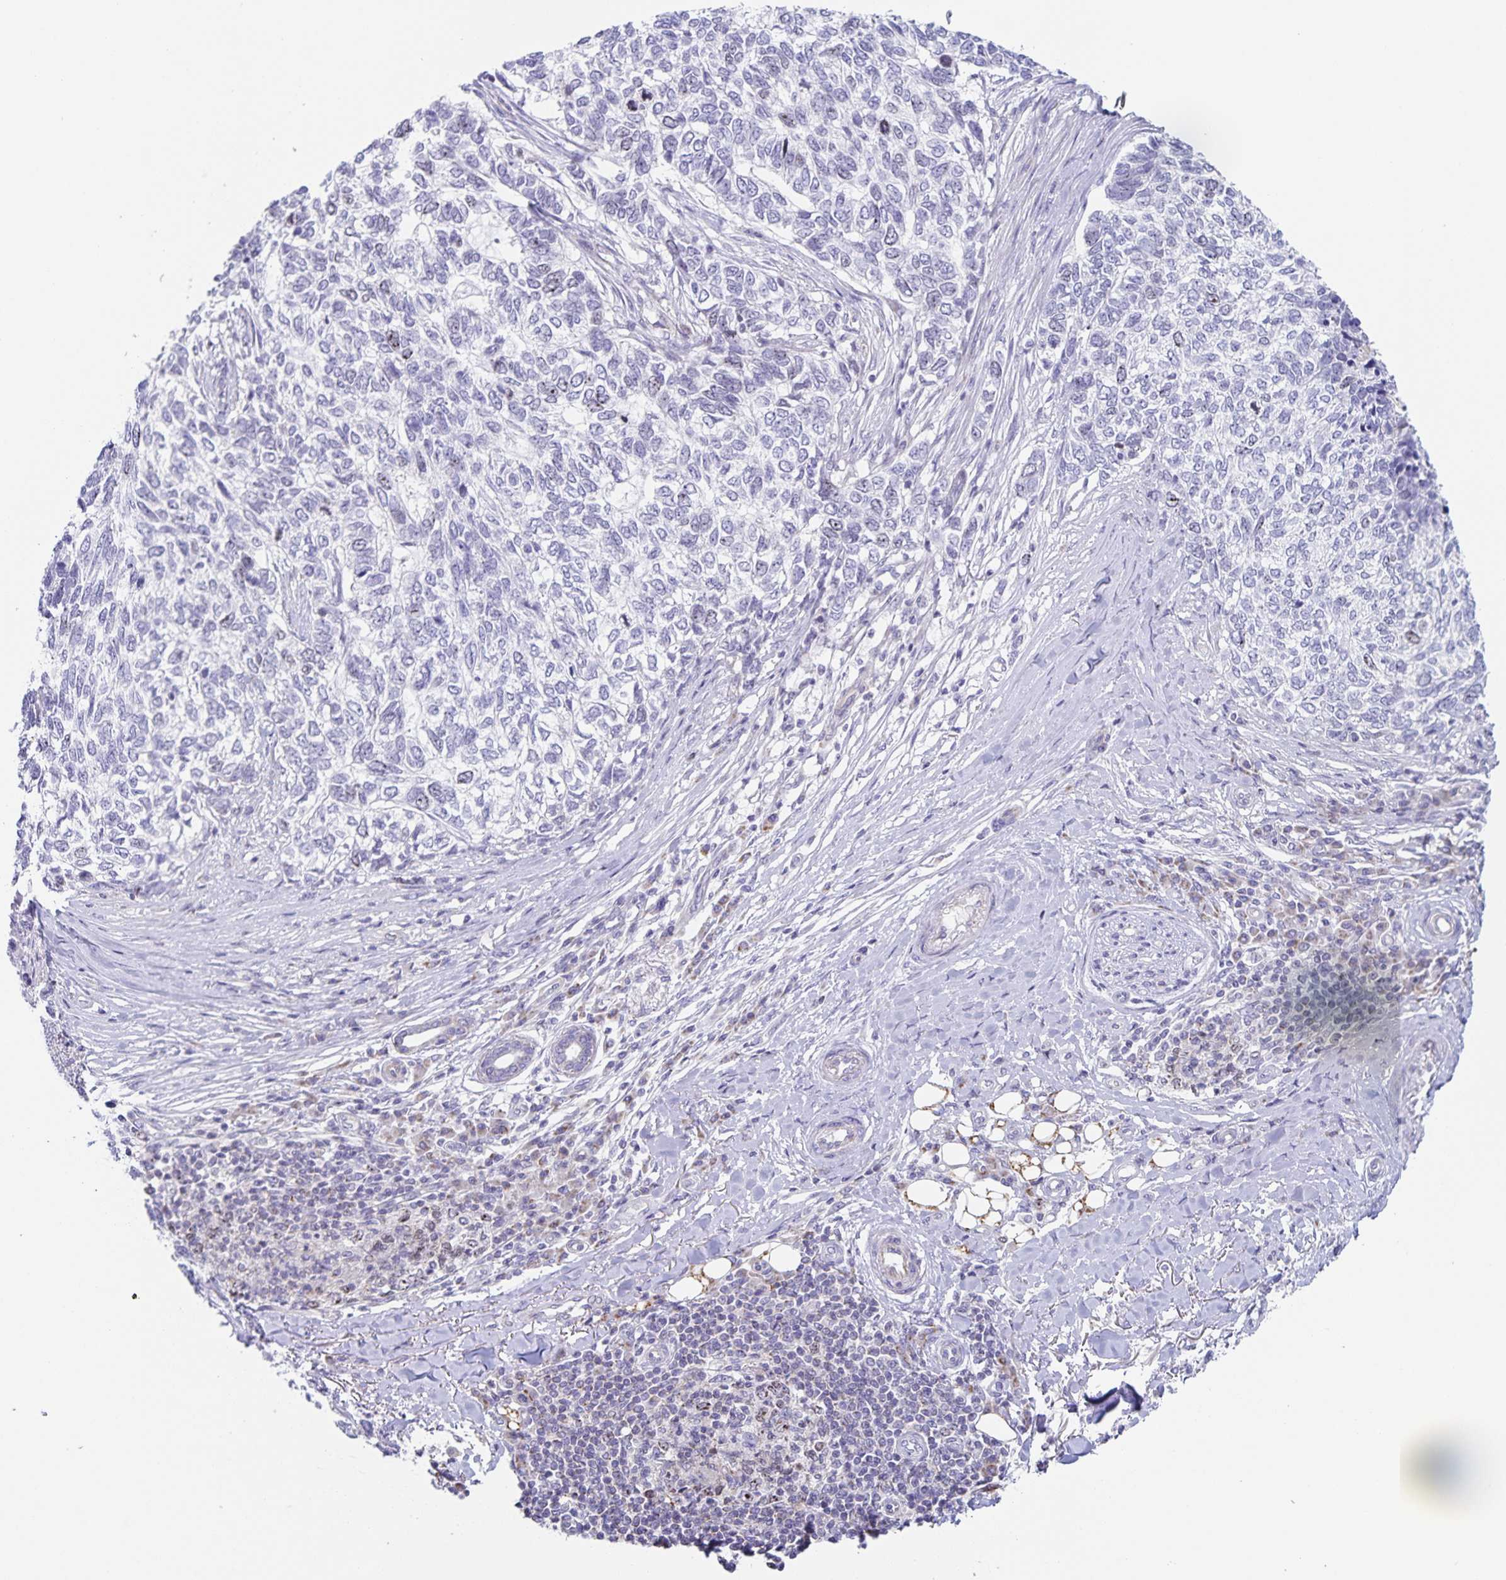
{"staining": {"intensity": "negative", "quantity": "none", "location": "none"}, "tissue": "skin cancer", "cell_type": "Tumor cells", "image_type": "cancer", "snomed": [{"axis": "morphology", "description": "Basal cell carcinoma"}, {"axis": "topography", "description": "Skin"}], "caption": "Tumor cells show no significant protein positivity in skin cancer. (DAB (3,3'-diaminobenzidine) immunohistochemistry (IHC) with hematoxylin counter stain).", "gene": "CENPH", "patient": {"sex": "female", "age": 65}}